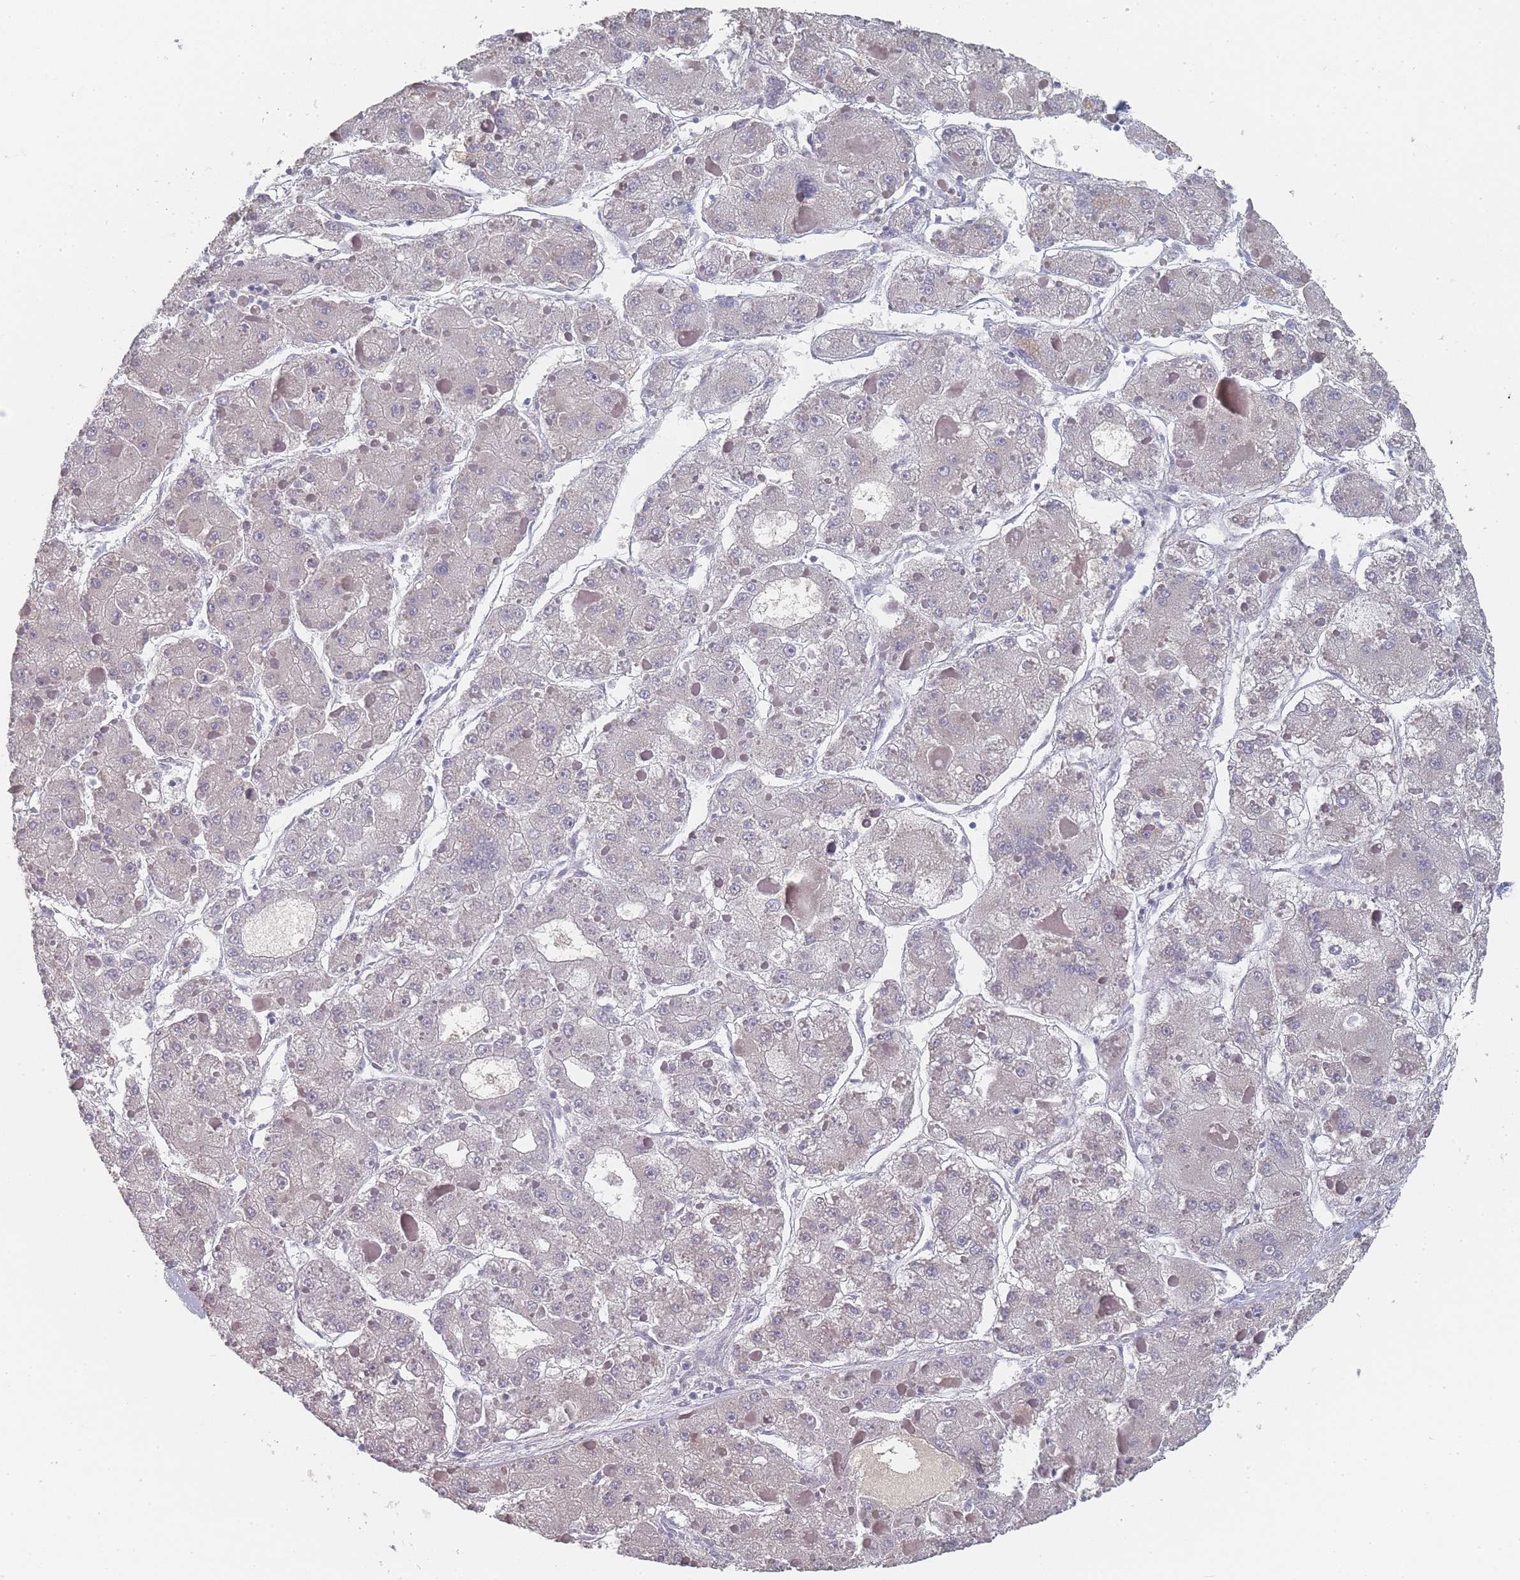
{"staining": {"intensity": "negative", "quantity": "none", "location": "none"}, "tissue": "liver cancer", "cell_type": "Tumor cells", "image_type": "cancer", "snomed": [{"axis": "morphology", "description": "Carcinoma, Hepatocellular, NOS"}, {"axis": "topography", "description": "Liver"}], "caption": "Tumor cells show no significant protein expression in liver cancer (hepatocellular carcinoma).", "gene": "SLC35E4", "patient": {"sex": "female", "age": 73}}